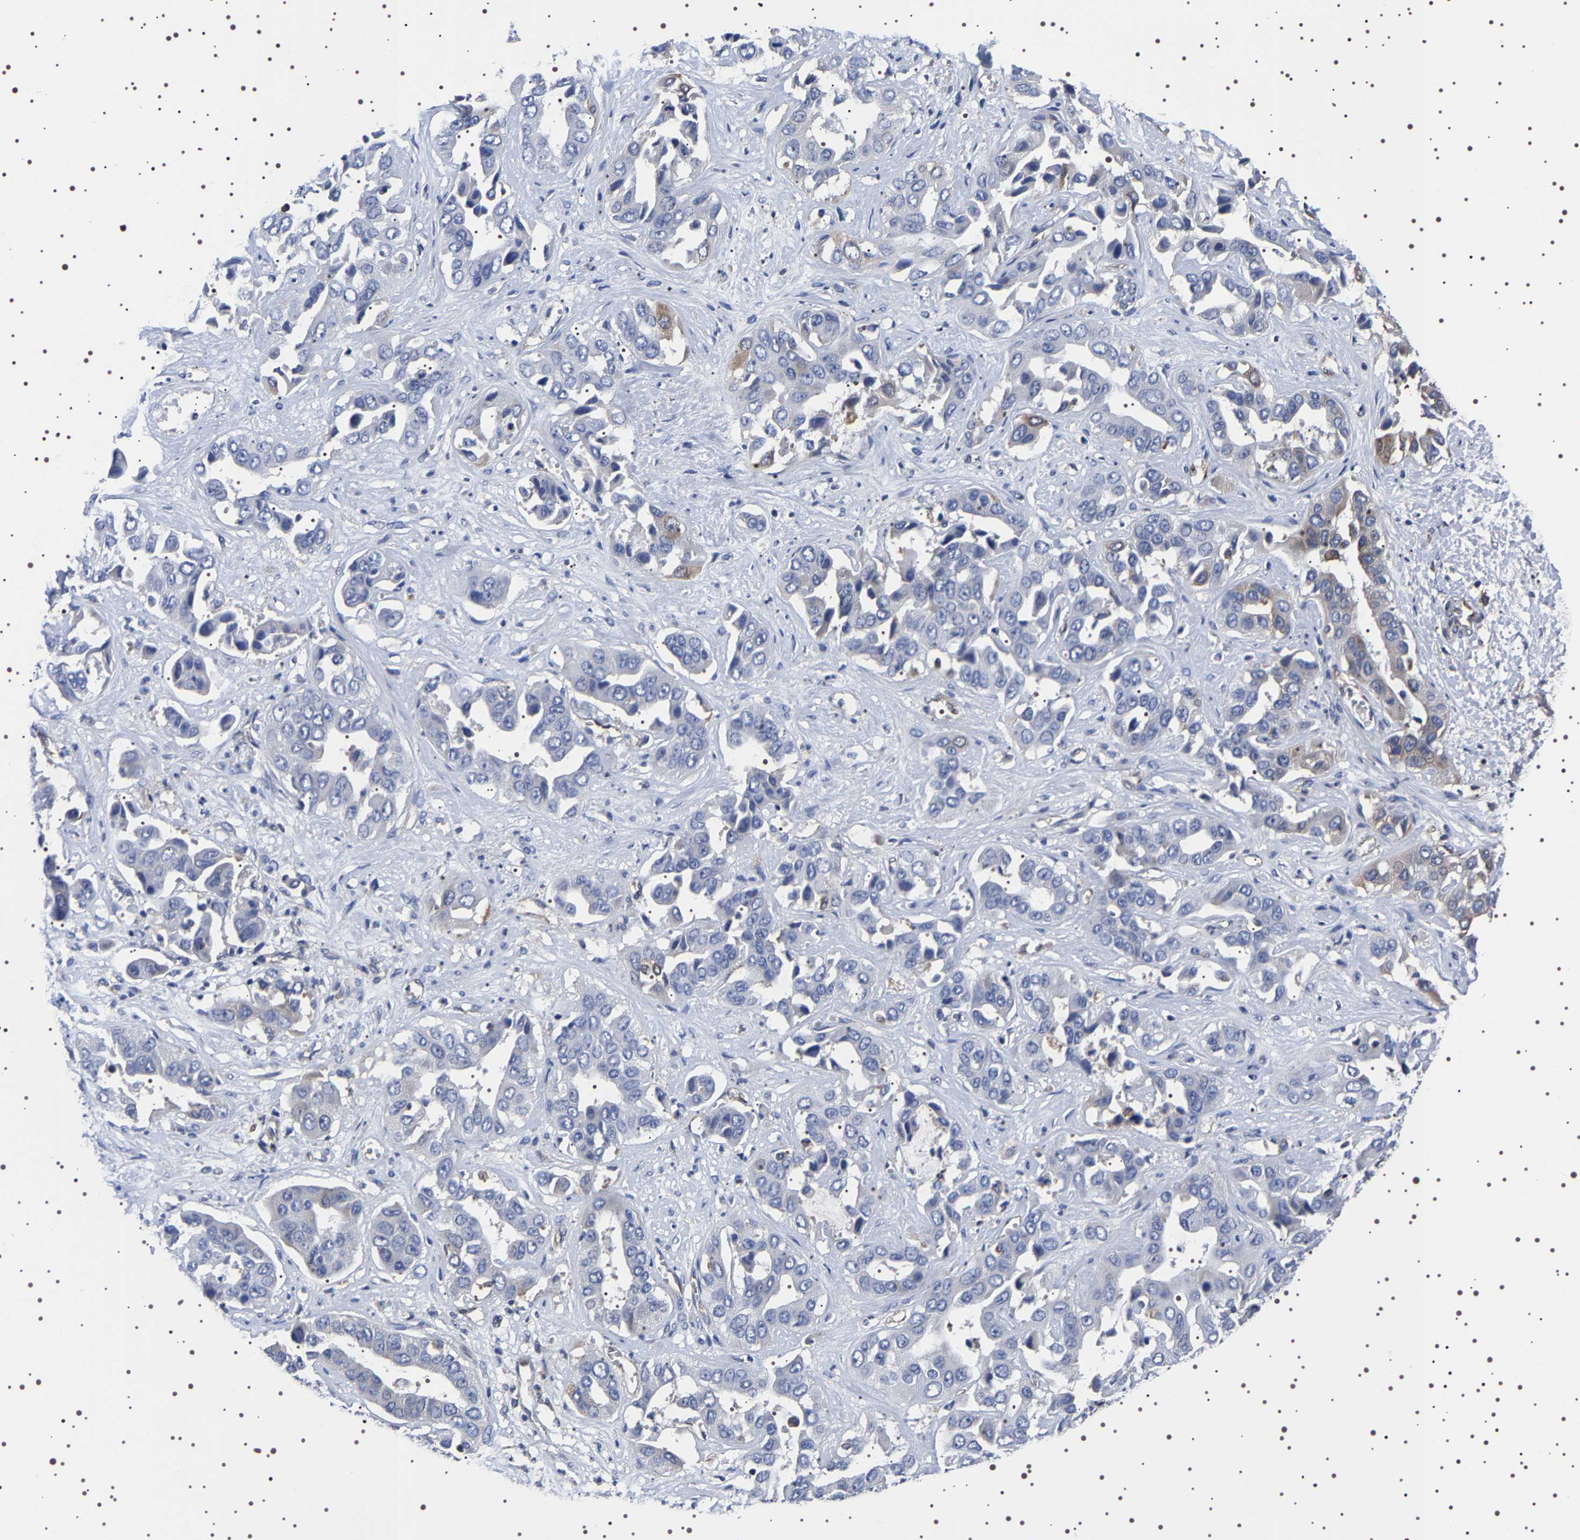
{"staining": {"intensity": "negative", "quantity": "none", "location": "none"}, "tissue": "liver cancer", "cell_type": "Tumor cells", "image_type": "cancer", "snomed": [{"axis": "morphology", "description": "Cholangiocarcinoma"}, {"axis": "topography", "description": "Liver"}], "caption": "A micrograph of cholangiocarcinoma (liver) stained for a protein demonstrates no brown staining in tumor cells. (DAB (3,3'-diaminobenzidine) IHC with hematoxylin counter stain).", "gene": "DARS1", "patient": {"sex": "female", "age": 52}}